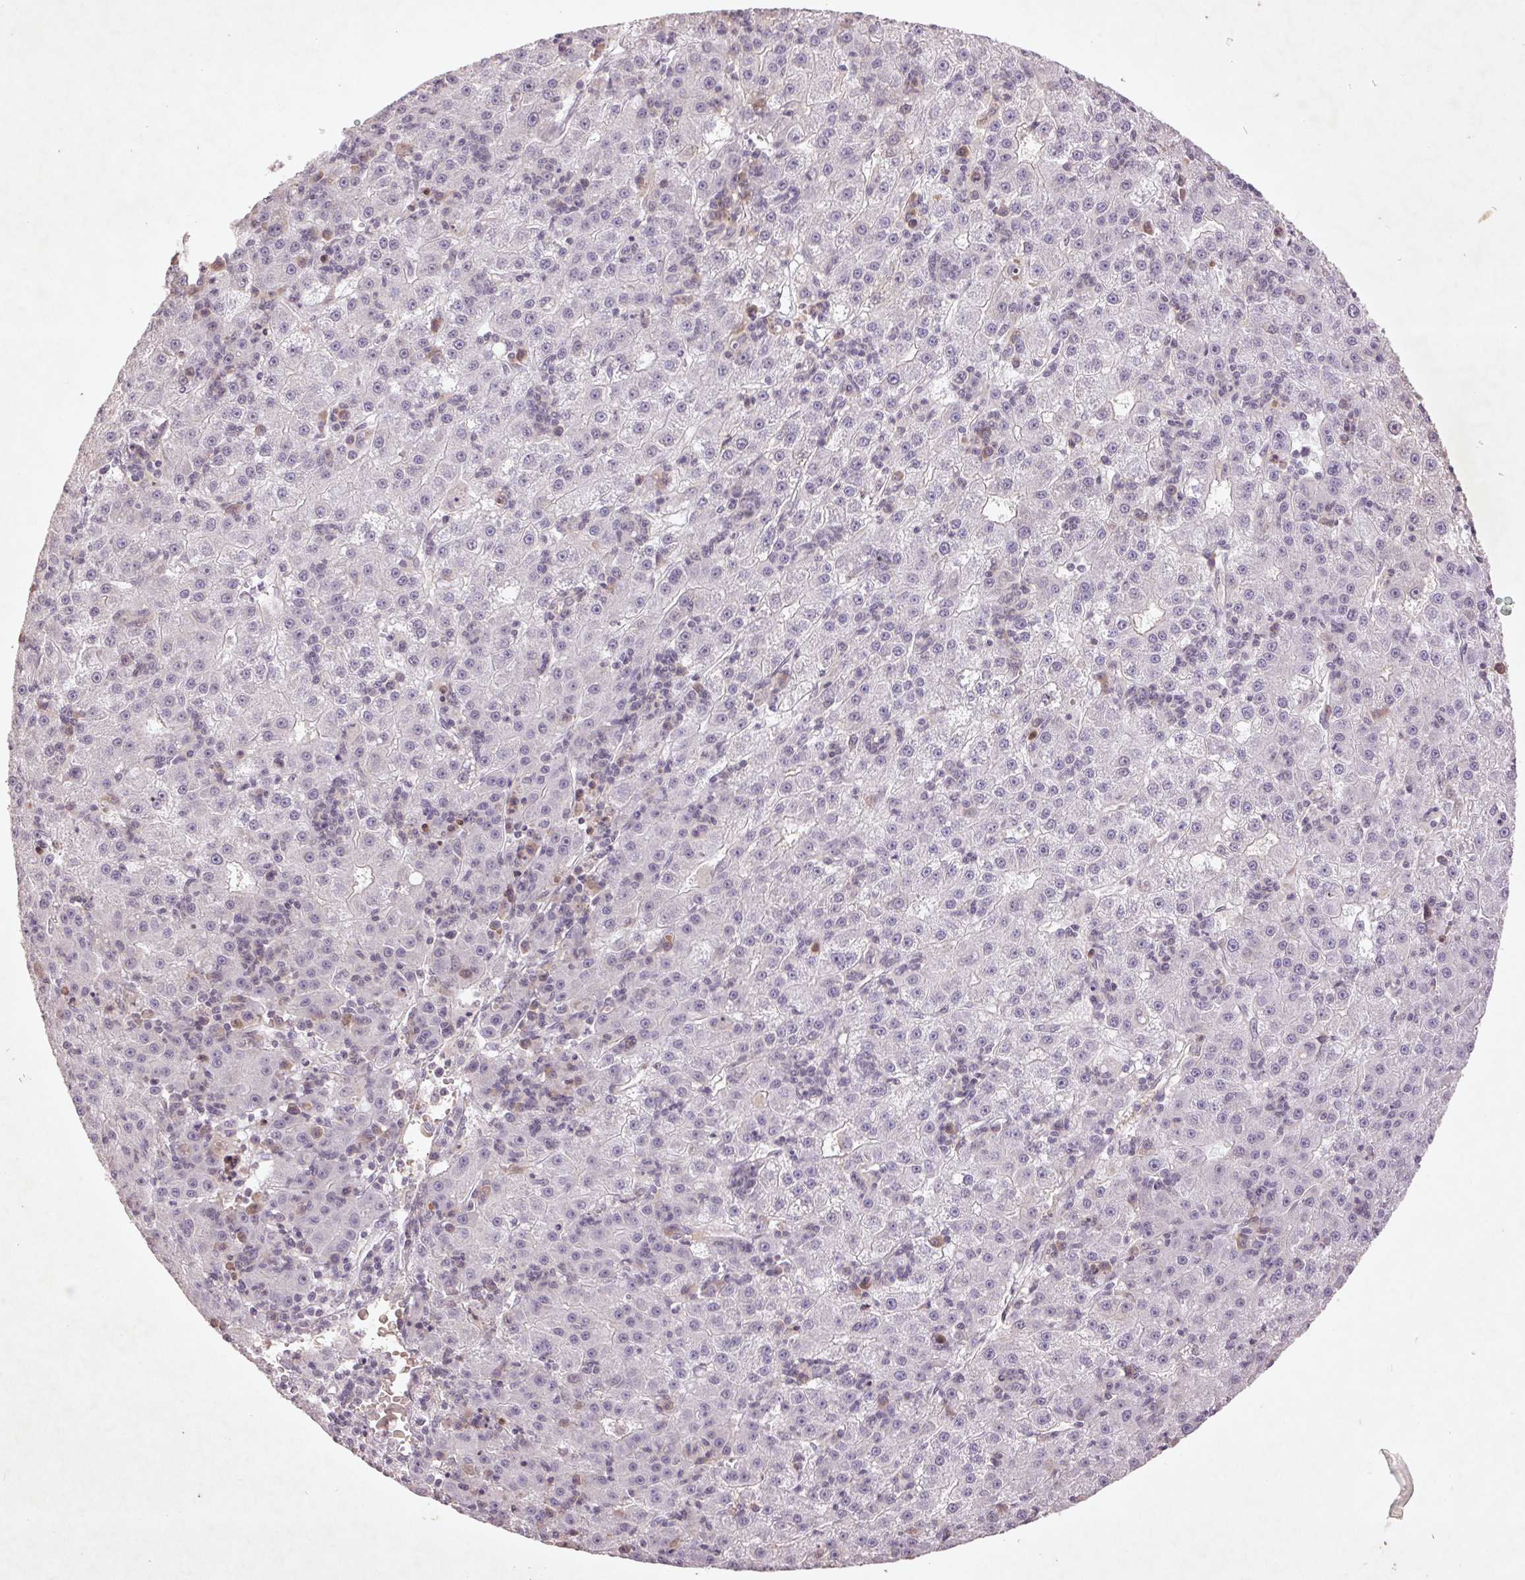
{"staining": {"intensity": "negative", "quantity": "none", "location": "none"}, "tissue": "liver cancer", "cell_type": "Tumor cells", "image_type": "cancer", "snomed": [{"axis": "morphology", "description": "Carcinoma, Hepatocellular, NOS"}, {"axis": "topography", "description": "Liver"}], "caption": "Immunohistochemistry photomicrograph of neoplastic tissue: human liver hepatocellular carcinoma stained with DAB shows no significant protein staining in tumor cells. Nuclei are stained in blue.", "gene": "FAM168B", "patient": {"sex": "male", "age": 76}}